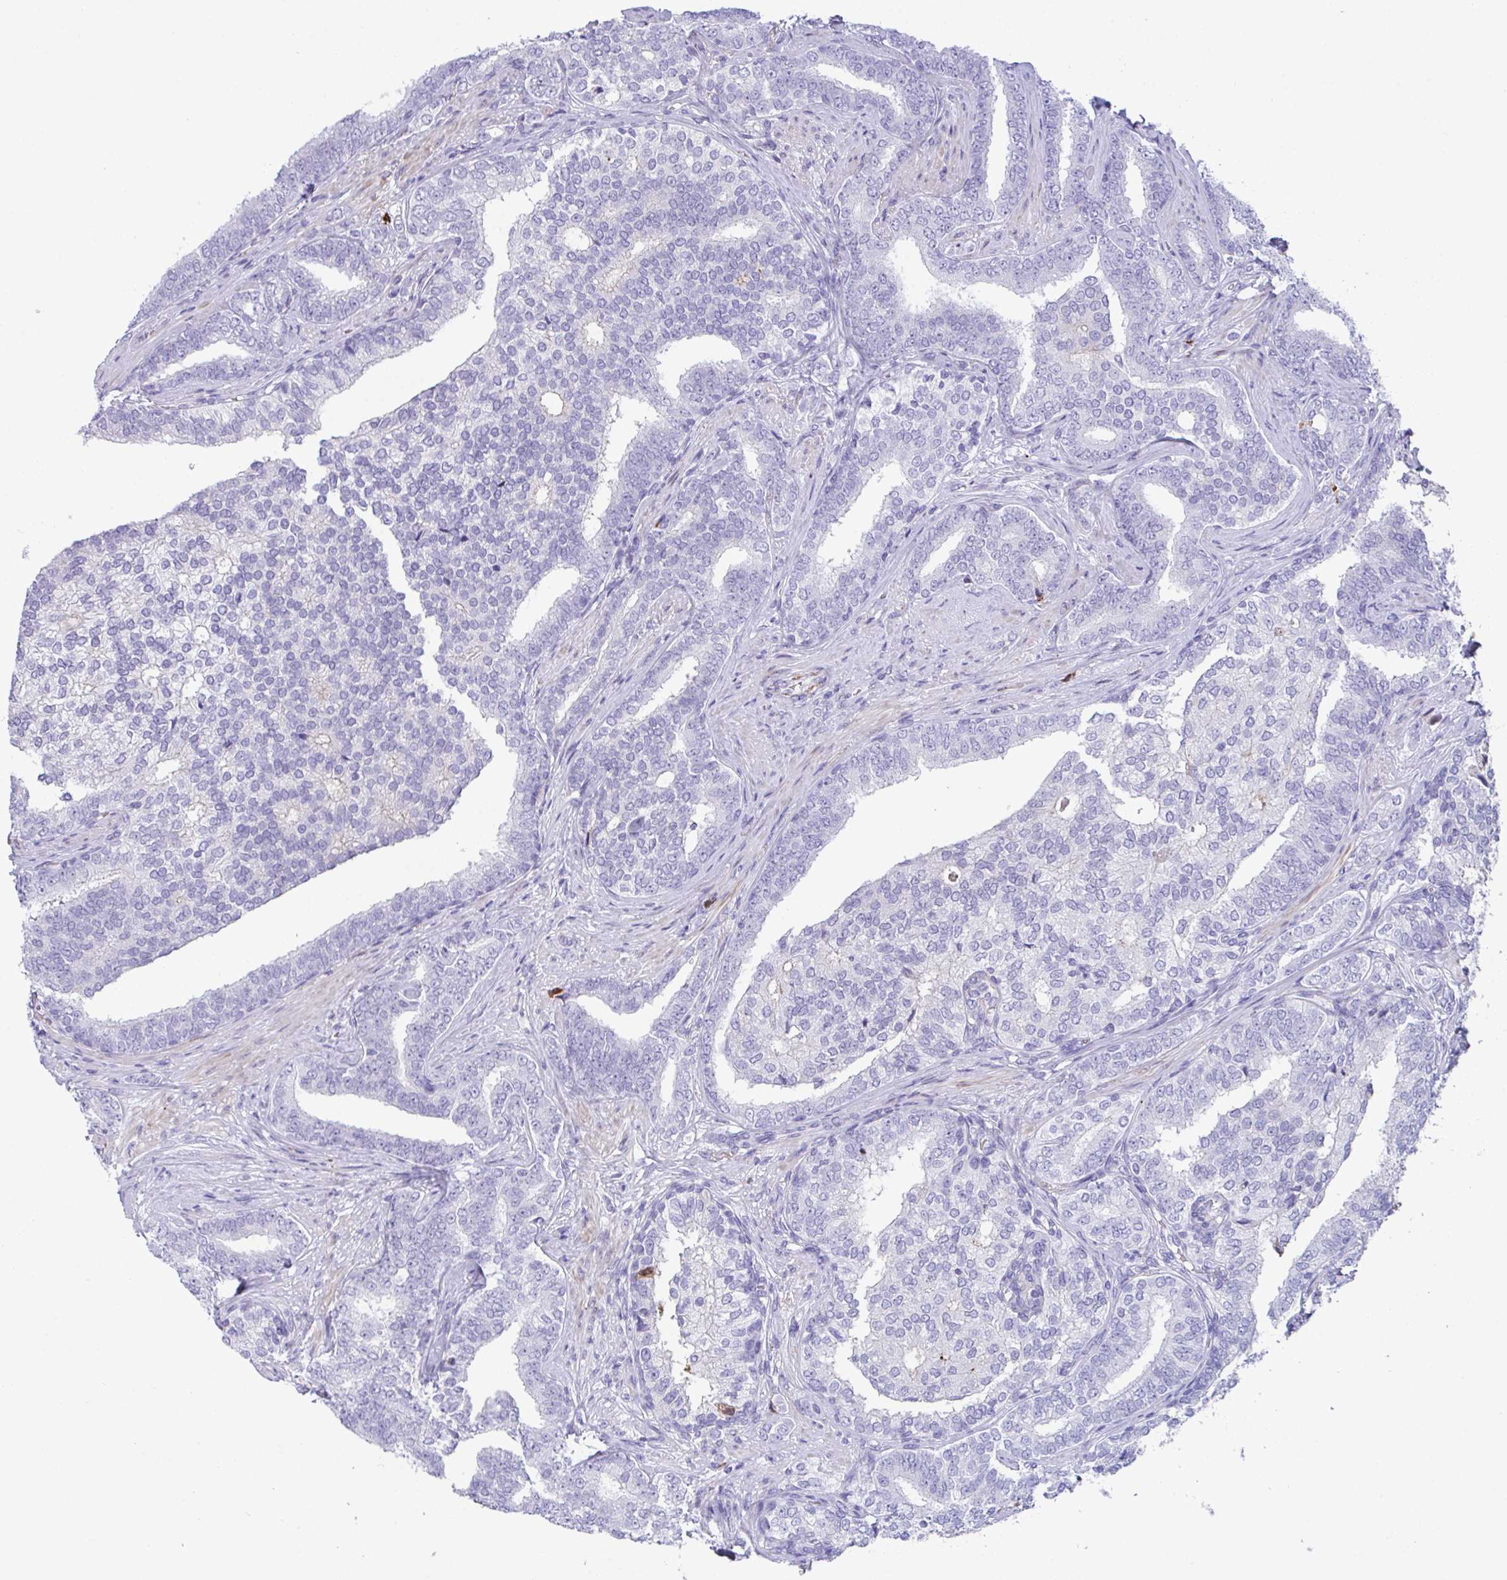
{"staining": {"intensity": "negative", "quantity": "none", "location": "none"}, "tissue": "prostate cancer", "cell_type": "Tumor cells", "image_type": "cancer", "snomed": [{"axis": "morphology", "description": "Adenocarcinoma, High grade"}, {"axis": "topography", "description": "Prostate"}], "caption": "This is an immunohistochemistry (IHC) micrograph of human high-grade adenocarcinoma (prostate). There is no staining in tumor cells.", "gene": "KMT2E", "patient": {"sex": "male", "age": 72}}